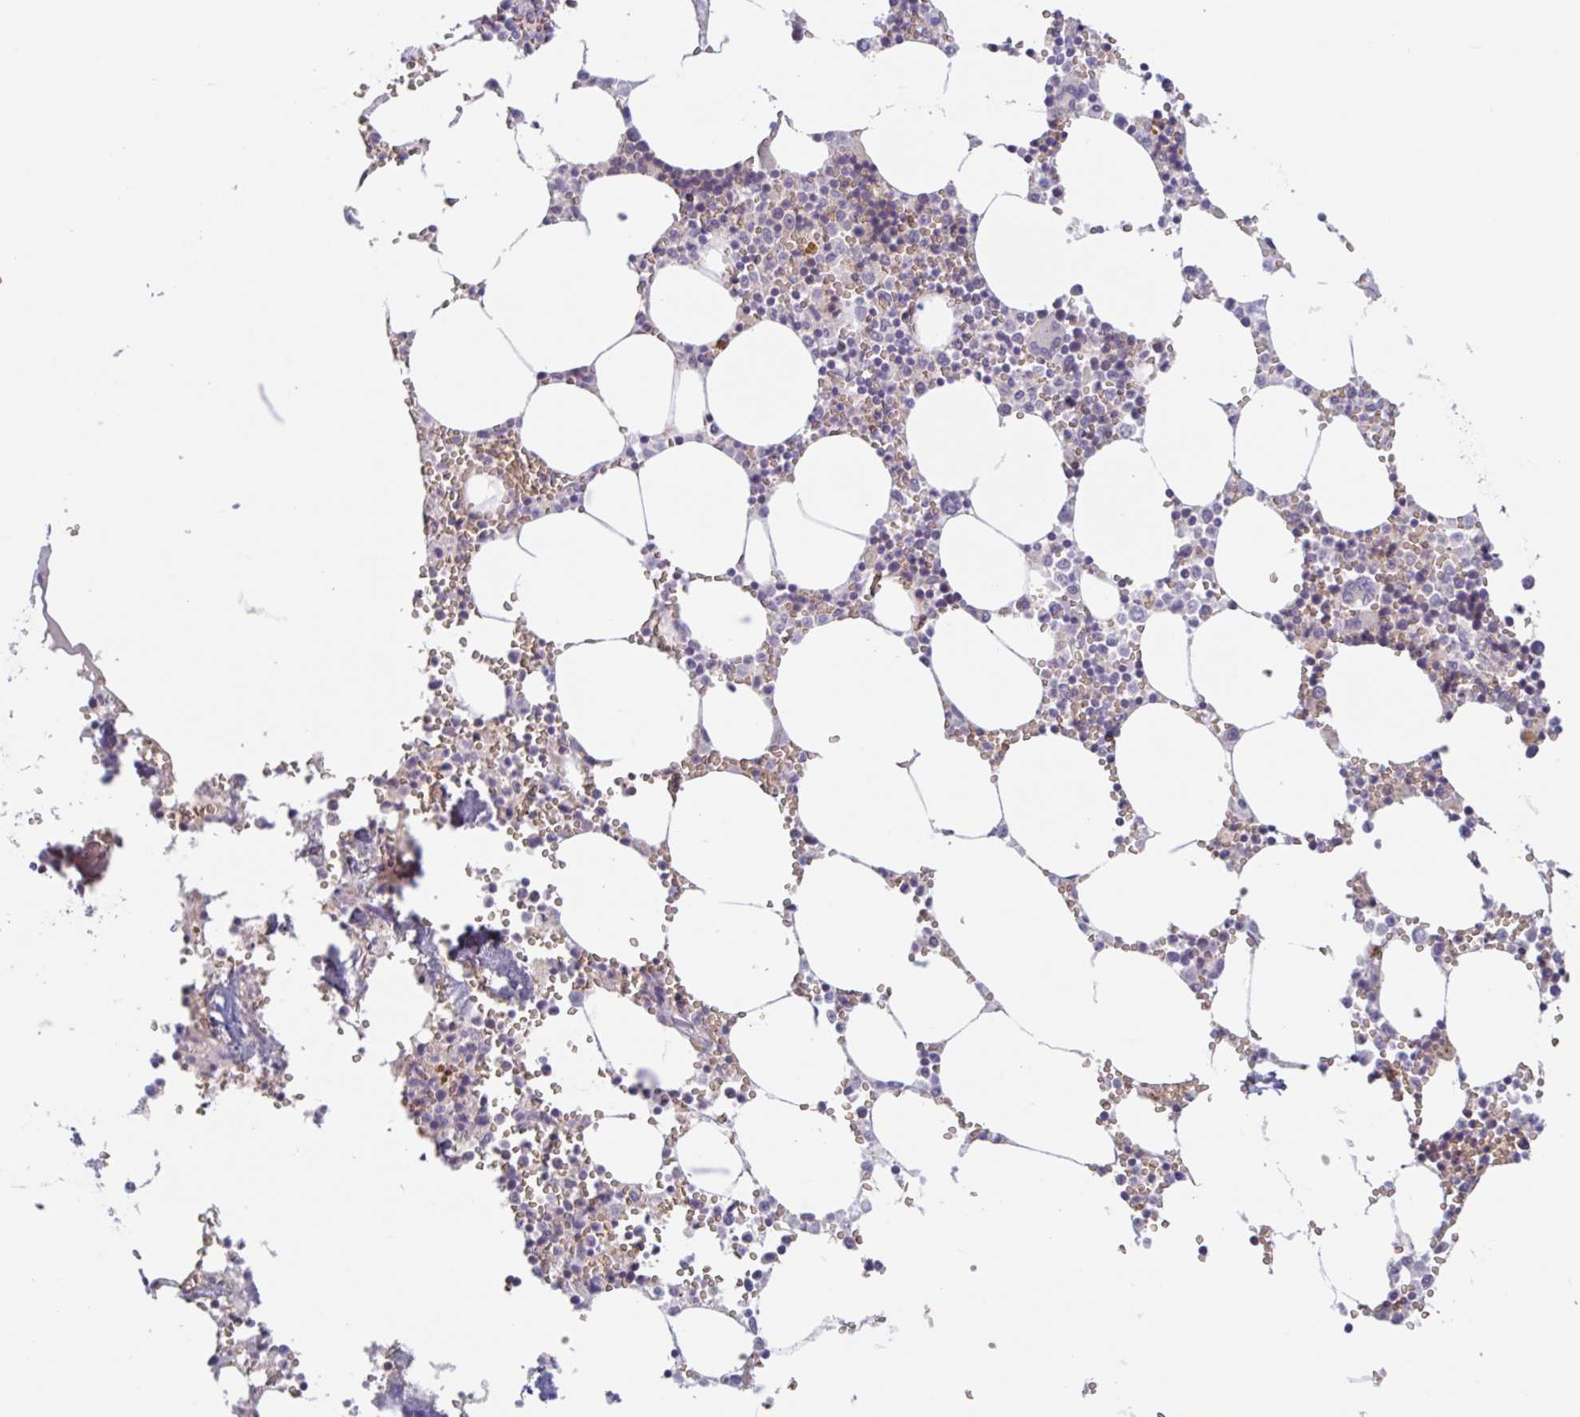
{"staining": {"intensity": "negative", "quantity": "none", "location": "none"}, "tissue": "bone marrow", "cell_type": "Hematopoietic cells", "image_type": "normal", "snomed": [{"axis": "morphology", "description": "Normal tissue, NOS"}, {"axis": "topography", "description": "Bone marrow"}], "caption": "Immunohistochemical staining of normal bone marrow exhibits no significant expression in hematopoietic cells. Nuclei are stained in blue.", "gene": "RHAG", "patient": {"sex": "male", "age": 54}}